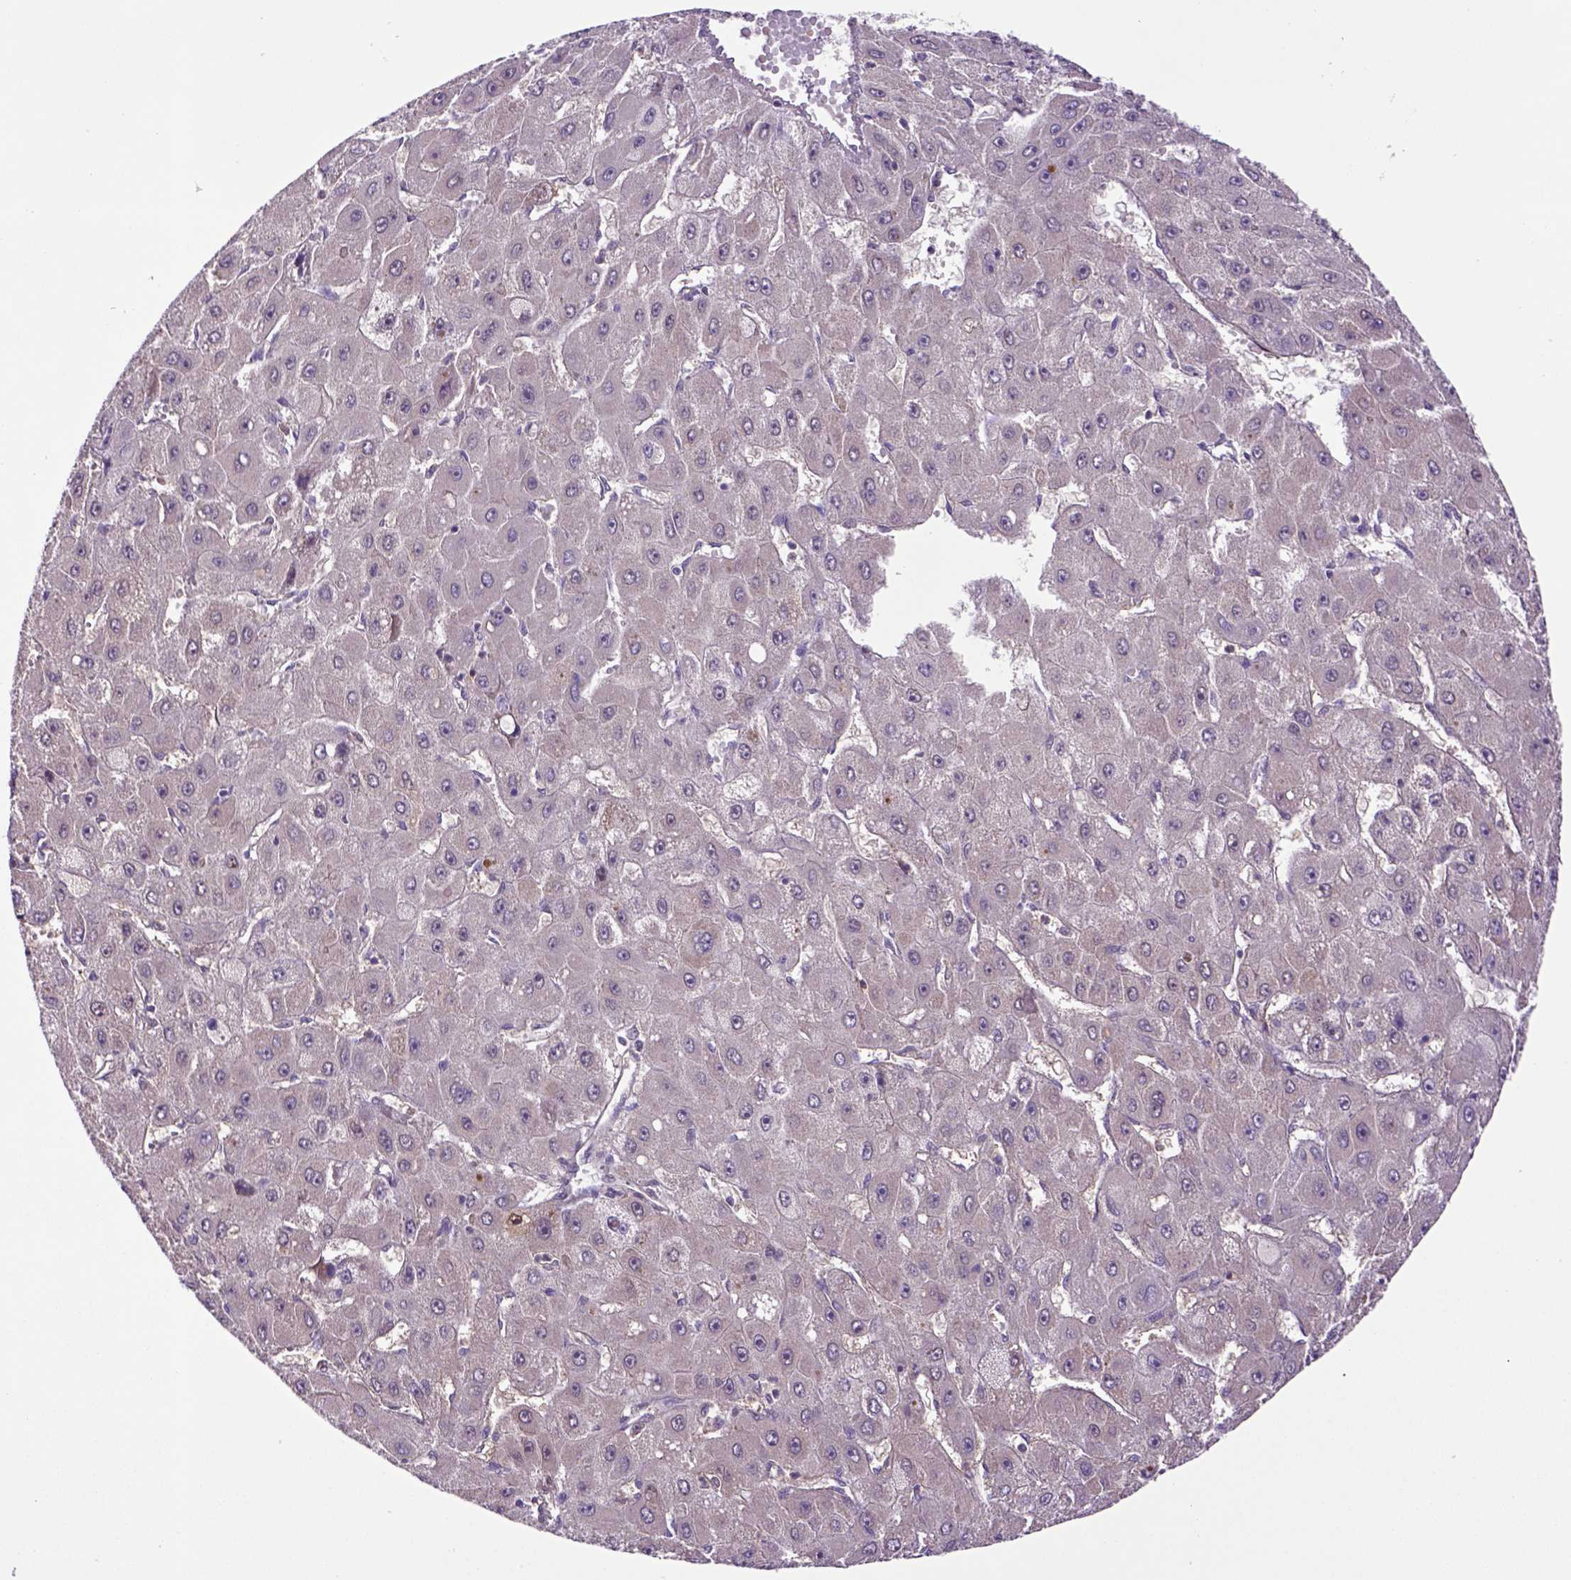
{"staining": {"intensity": "moderate", "quantity": "<25%", "location": "cytoplasmic/membranous"}, "tissue": "liver cancer", "cell_type": "Tumor cells", "image_type": "cancer", "snomed": [{"axis": "morphology", "description": "Carcinoma, Hepatocellular, NOS"}, {"axis": "topography", "description": "Liver"}], "caption": "Moderate cytoplasmic/membranous expression is present in approximately <25% of tumor cells in liver cancer. Nuclei are stained in blue.", "gene": "HSPBP1", "patient": {"sex": "female", "age": 25}}